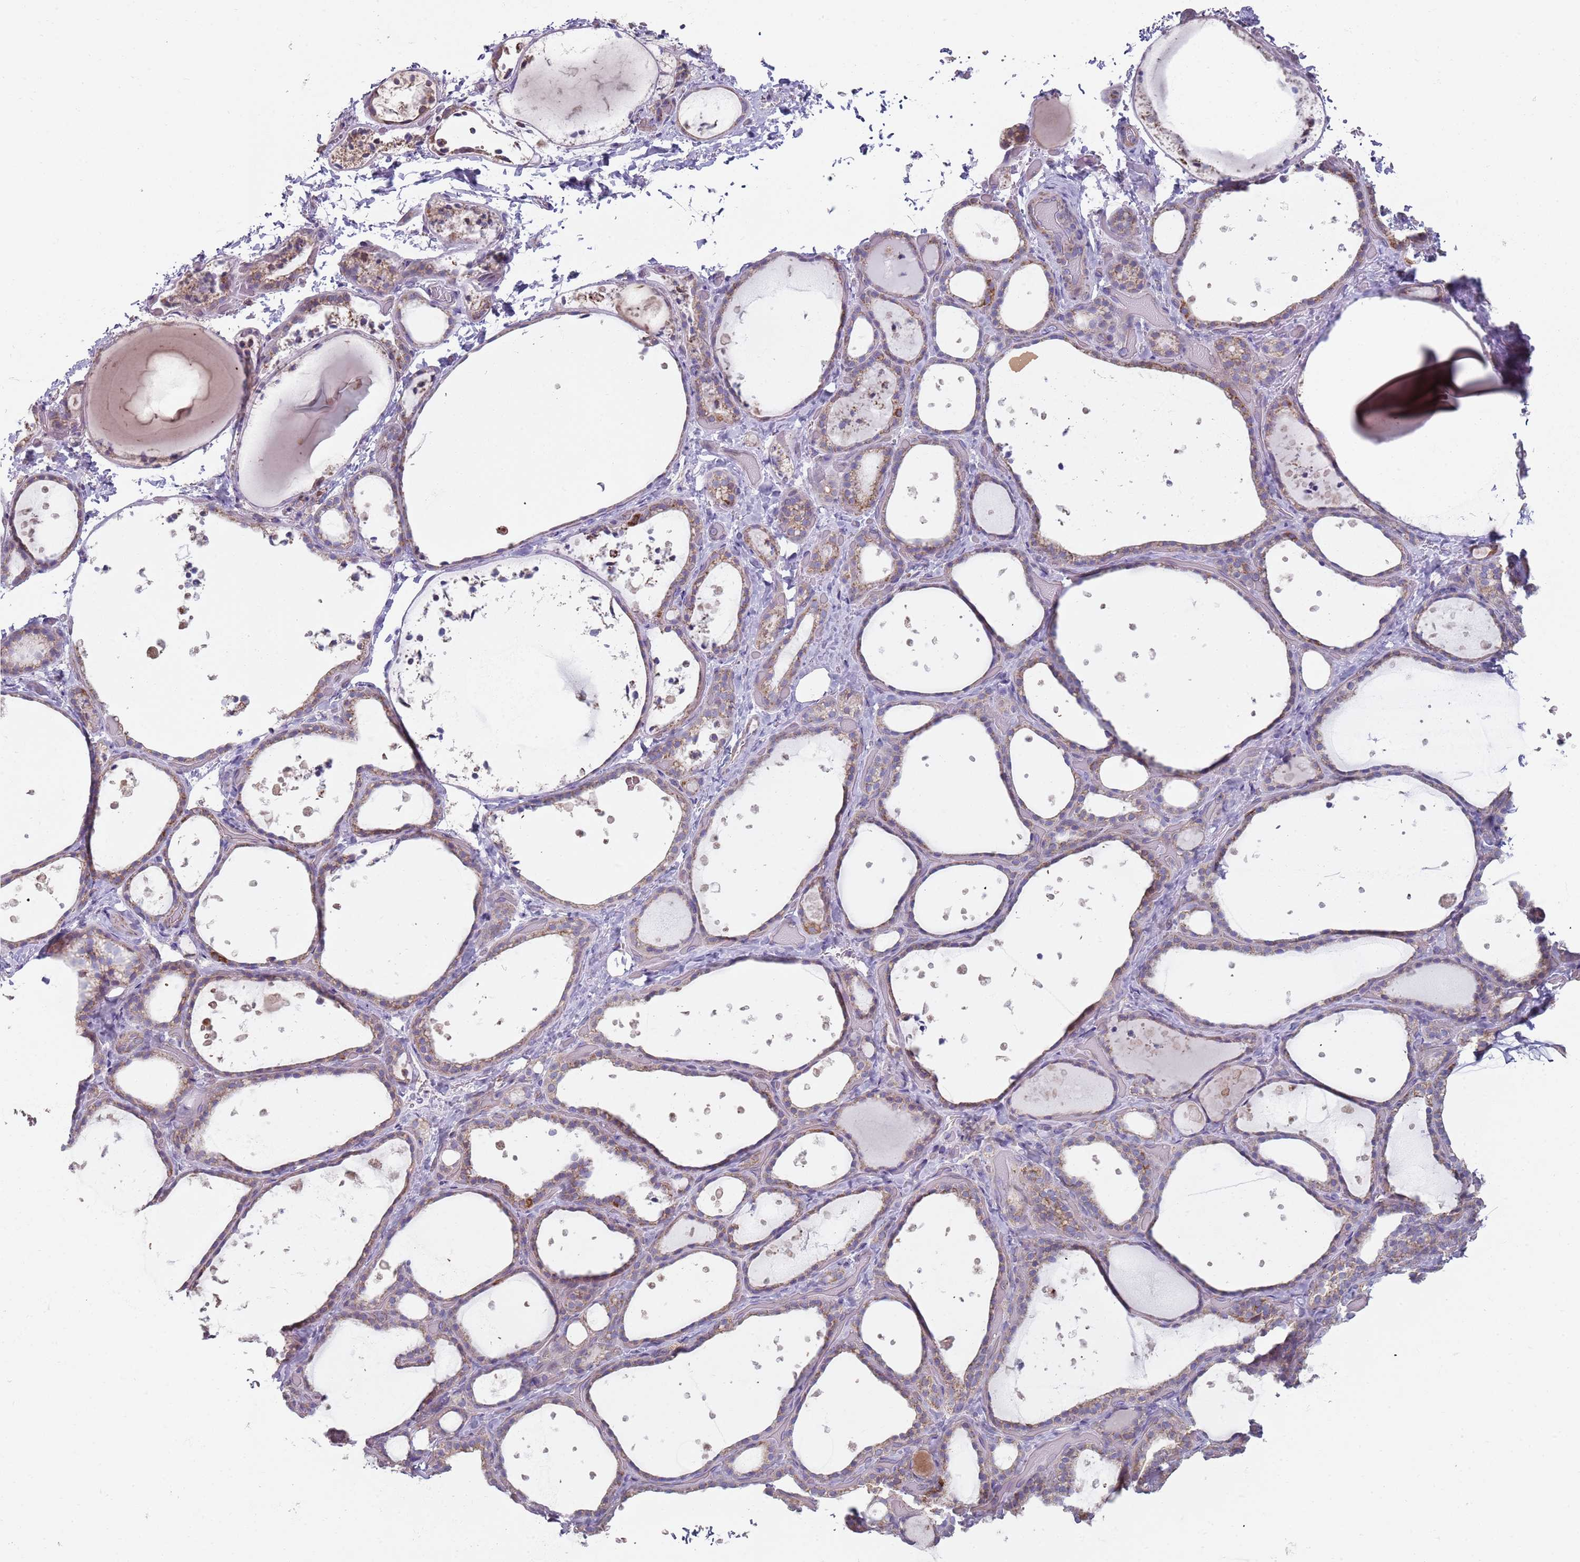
{"staining": {"intensity": "moderate", "quantity": "25%-75%", "location": "cytoplasmic/membranous"}, "tissue": "thyroid gland", "cell_type": "Glandular cells", "image_type": "normal", "snomed": [{"axis": "morphology", "description": "Normal tissue, NOS"}, {"axis": "topography", "description": "Thyroid gland"}], "caption": "Moderate cytoplasmic/membranous protein expression is seen in about 25%-75% of glandular cells in thyroid gland.", "gene": "GAS8", "patient": {"sex": "female", "age": 44}}